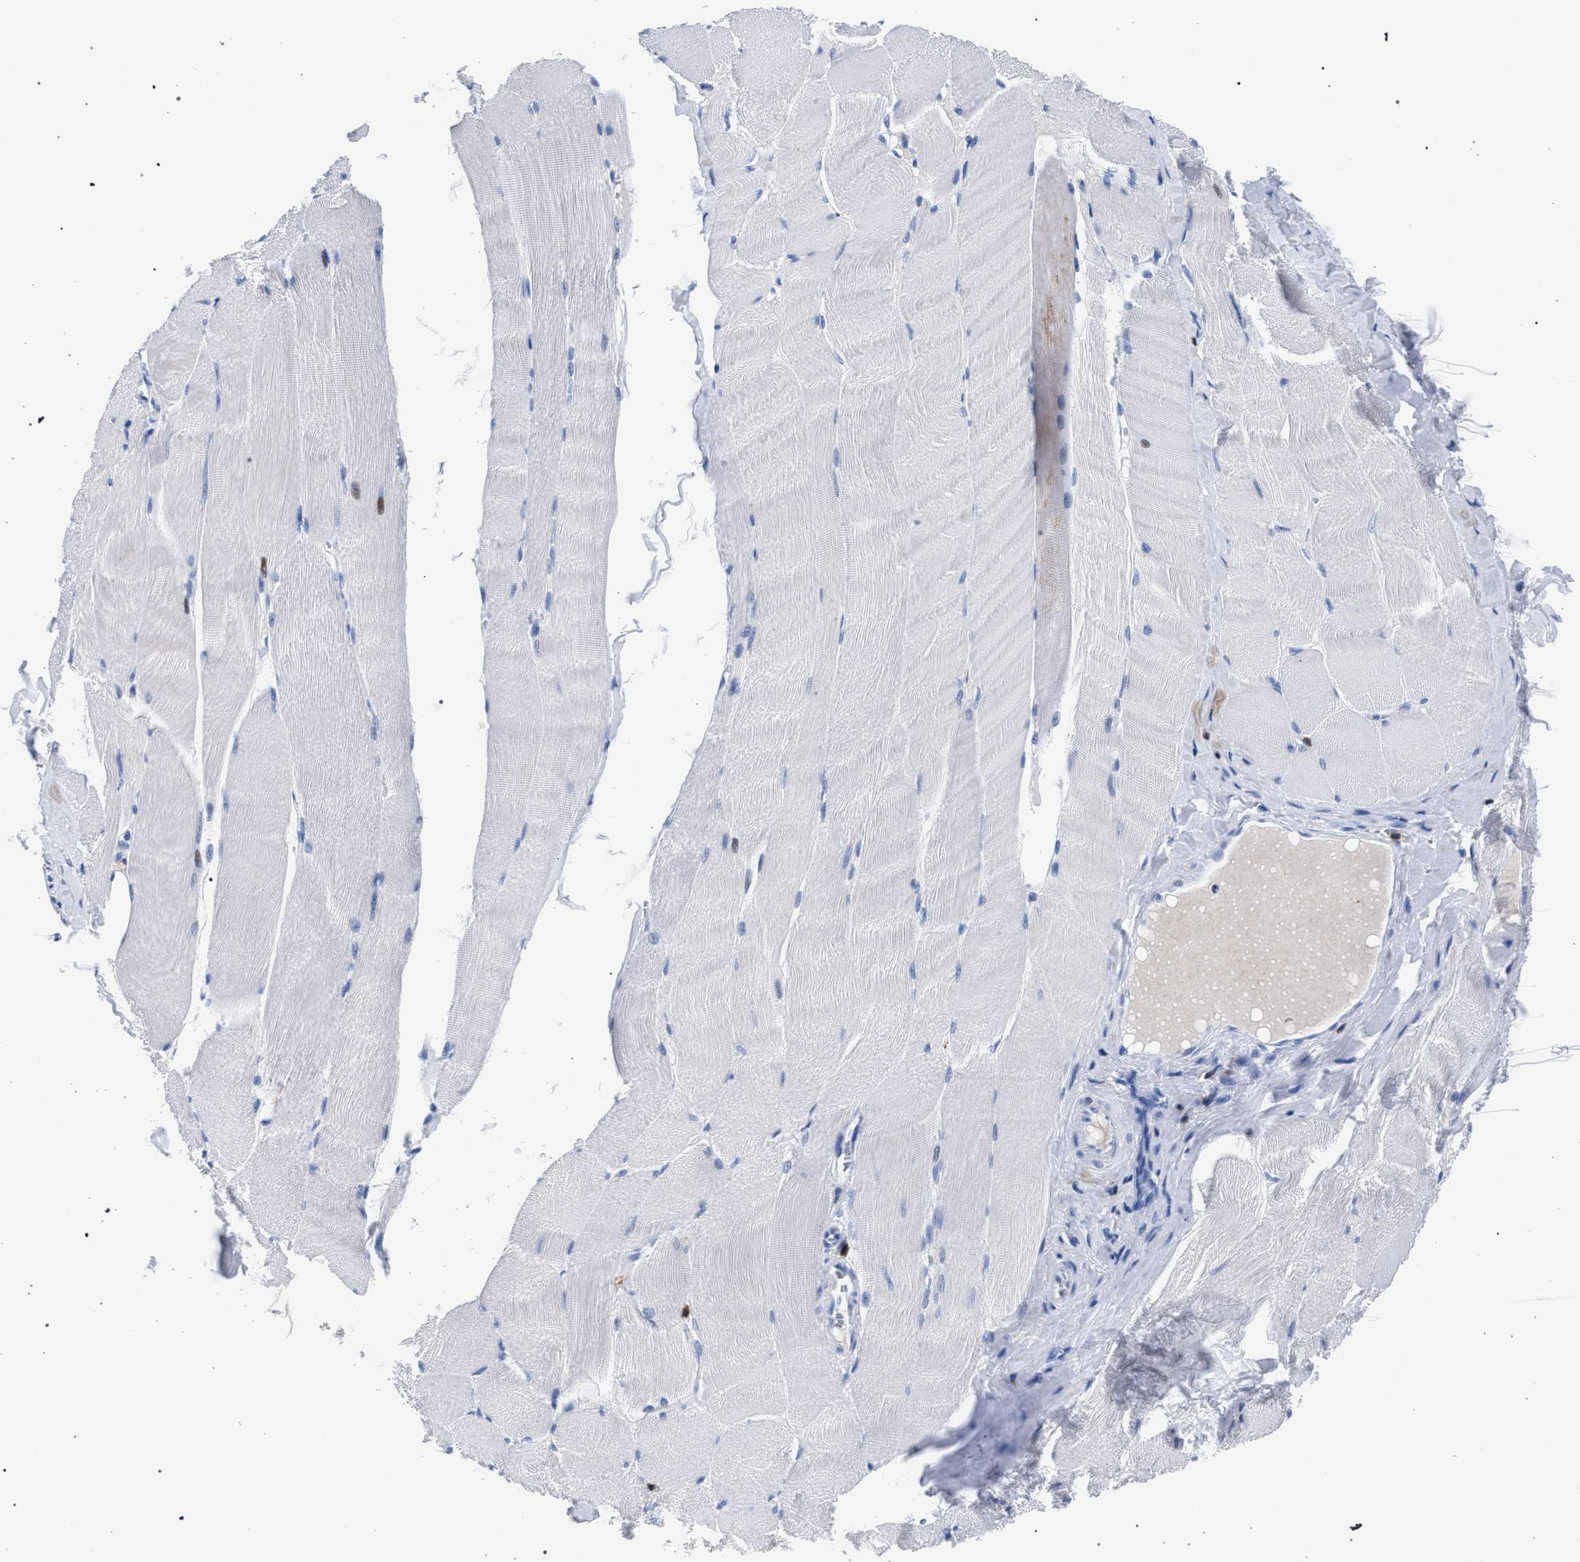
{"staining": {"intensity": "weak", "quantity": "<25%", "location": "cytoplasmic/membranous"}, "tissue": "skeletal muscle", "cell_type": "Myocytes", "image_type": "normal", "snomed": [{"axis": "morphology", "description": "Normal tissue, NOS"}, {"axis": "morphology", "description": "Squamous cell carcinoma, NOS"}, {"axis": "topography", "description": "Skeletal muscle"}], "caption": "Immunohistochemistry of normal skeletal muscle reveals no staining in myocytes.", "gene": "KLRK1", "patient": {"sex": "male", "age": 51}}